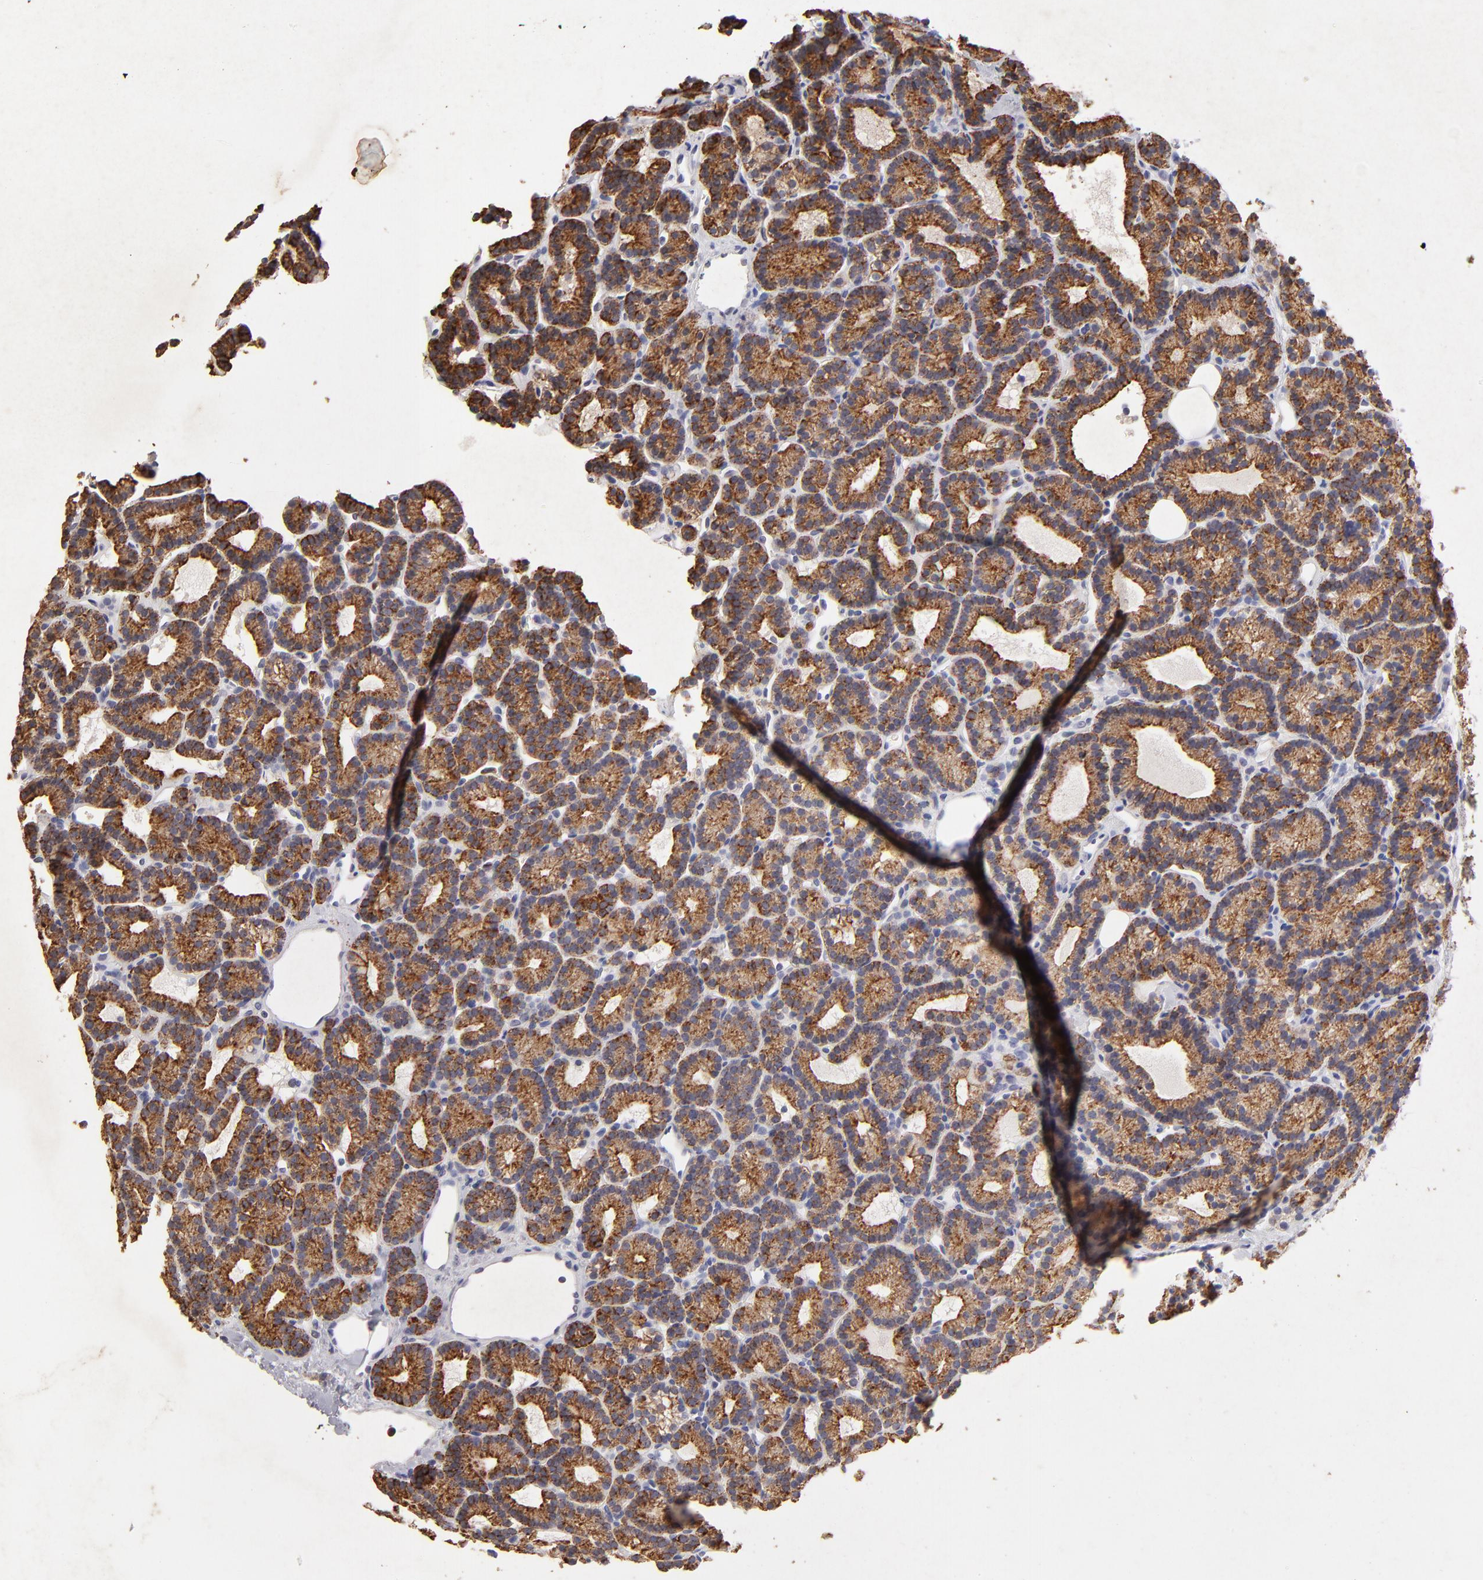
{"staining": {"intensity": "strong", "quantity": ">75%", "location": "cytoplasmic/membranous"}, "tissue": "parathyroid gland", "cell_type": "Glandular cells", "image_type": "normal", "snomed": [{"axis": "morphology", "description": "Normal tissue, NOS"}, {"axis": "topography", "description": "Parathyroid gland"}], "caption": "About >75% of glandular cells in benign human parathyroid gland demonstrate strong cytoplasmic/membranous protein expression as visualized by brown immunohistochemical staining.", "gene": "MGAM", "patient": {"sex": "male", "age": 85}}